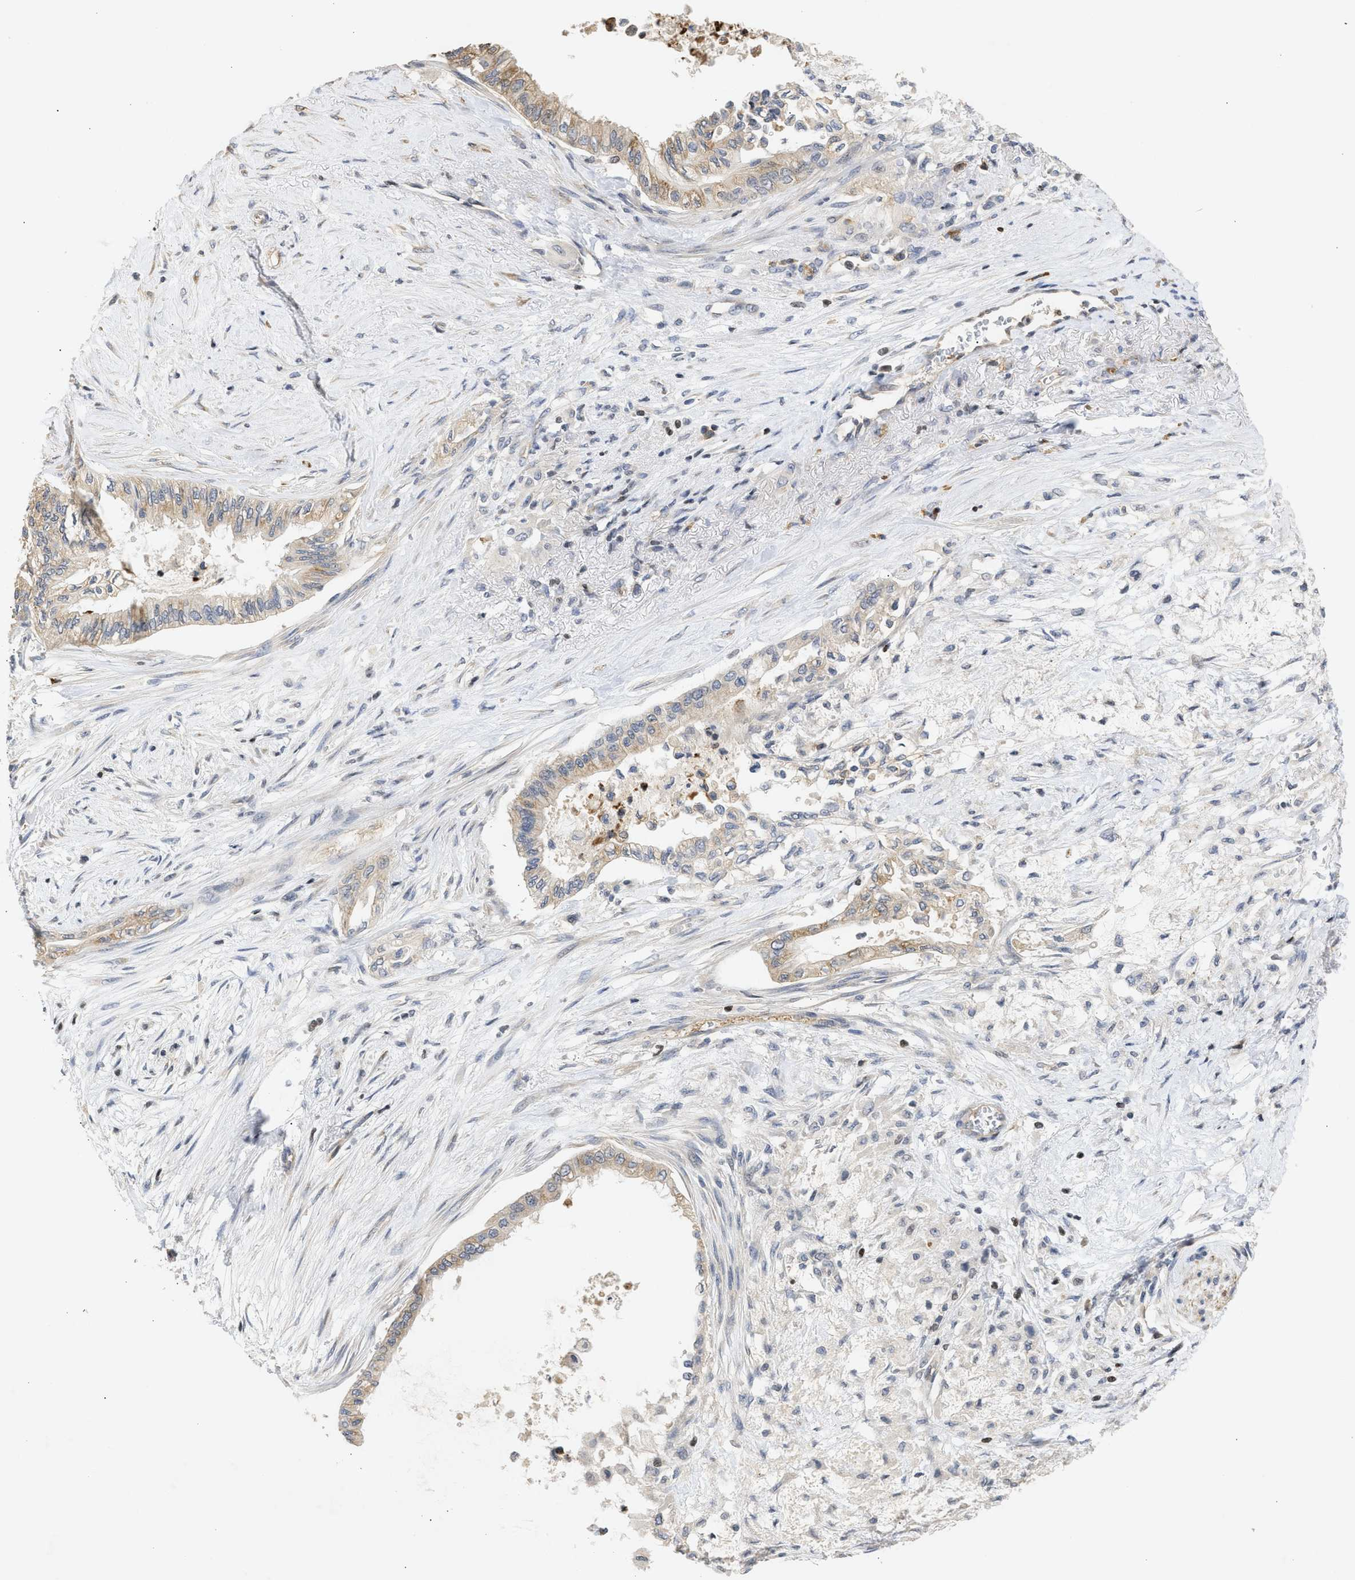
{"staining": {"intensity": "weak", "quantity": "25%-75%", "location": "cytoplasmic/membranous"}, "tissue": "pancreatic cancer", "cell_type": "Tumor cells", "image_type": "cancer", "snomed": [{"axis": "morphology", "description": "Normal tissue, NOS"}, {"axis": "morphology", "description": "Adenocarcinoma, NOS"}, {"axis": "topography", "description": "Pancreas"}, {"axis": "topography", "description": "Duodenum"}], "caption": "IHC (DAB) staining of pancreatic cancer (adenocarcinoma) shows weak cytoplasmic/membranous protein staining in about 25%-75% of tumor cells. Nuclei are stained in blue.", "gene": "ENSG00000142539", "patient": {"sex": "female", "age": 60}}